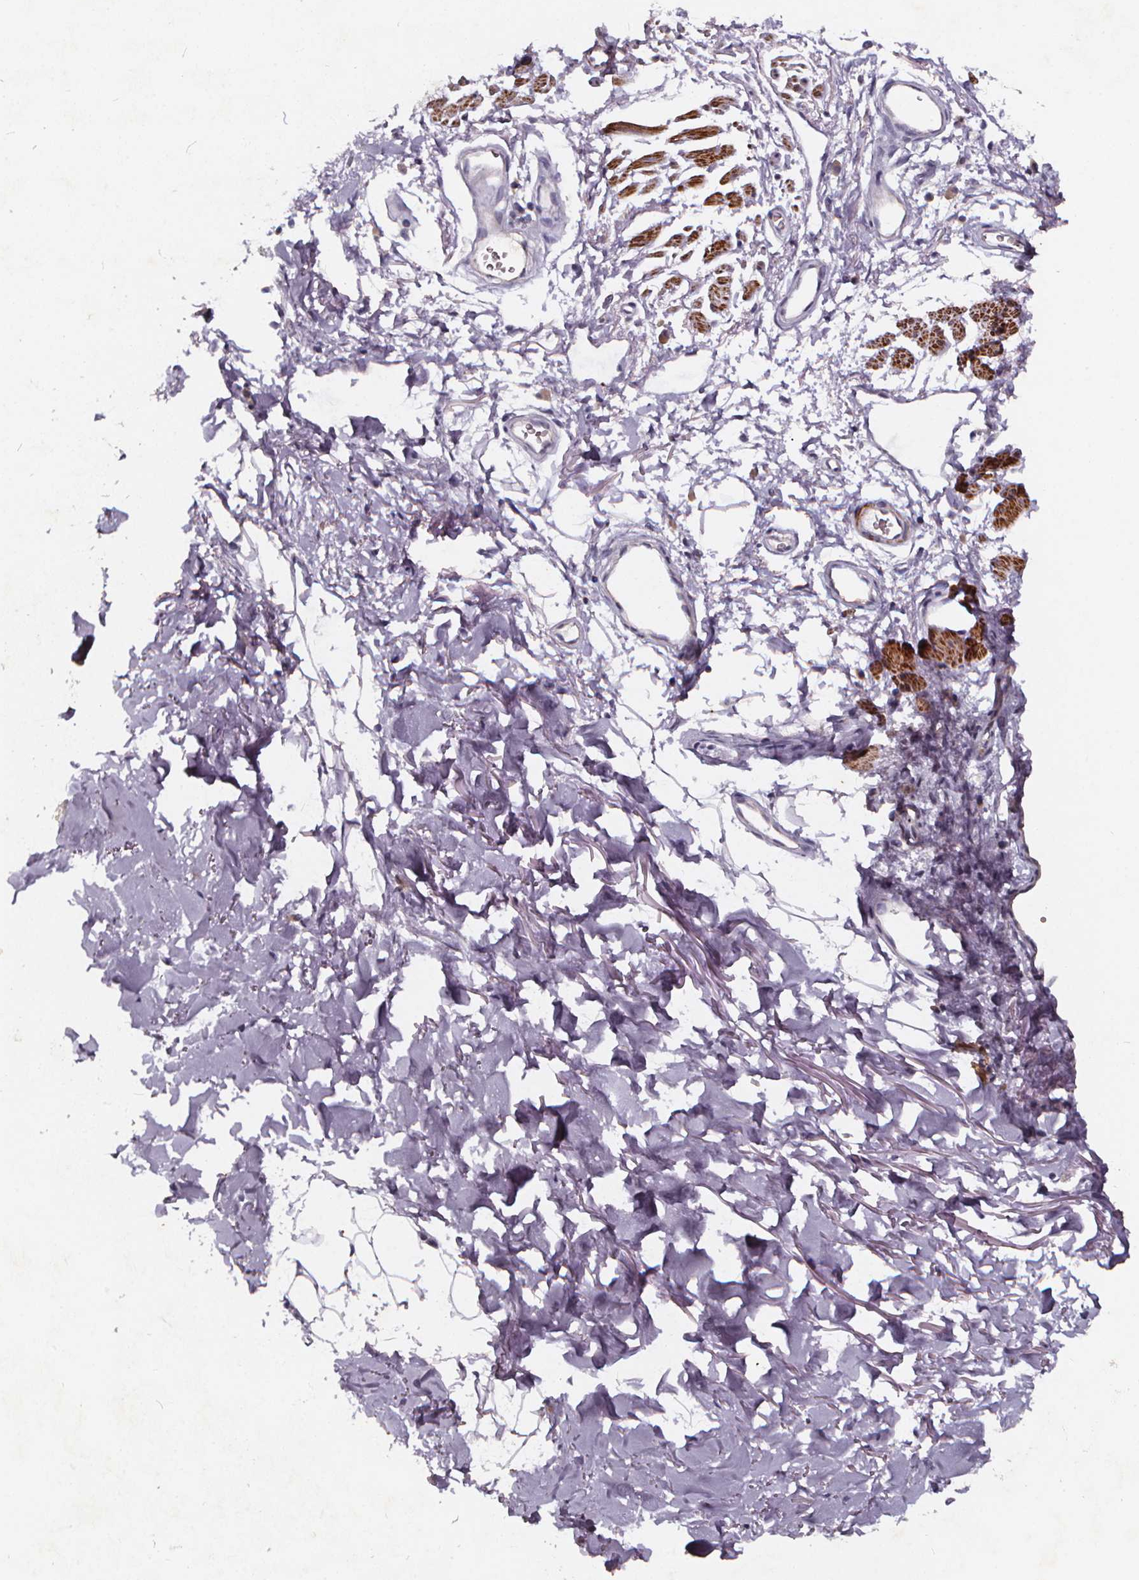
{"staining": {"intensity": "negative", "quantity": "none", "location": "none"}, "tissue": "adipose tissue", "cell_type": "Adipocytes", "image_type": "normal", "snomed": [{"axis": "morphology", "description": "Normal tissue, NOS"}, {"axis": "topography", "description": "Cartilage tissue"}, {"axis": "topography", "description": "Bronchus"}], "caption": "The immunohistochemistry (IHC) histopathology image has no significant positivity in adipocytes of adipose tissue. (Brightfield microscopy of DAB immunohistochemistry (IHC) at high magnification).", "gene": "TSPAN14", "patient": {"sex": "female", "age": 79}}